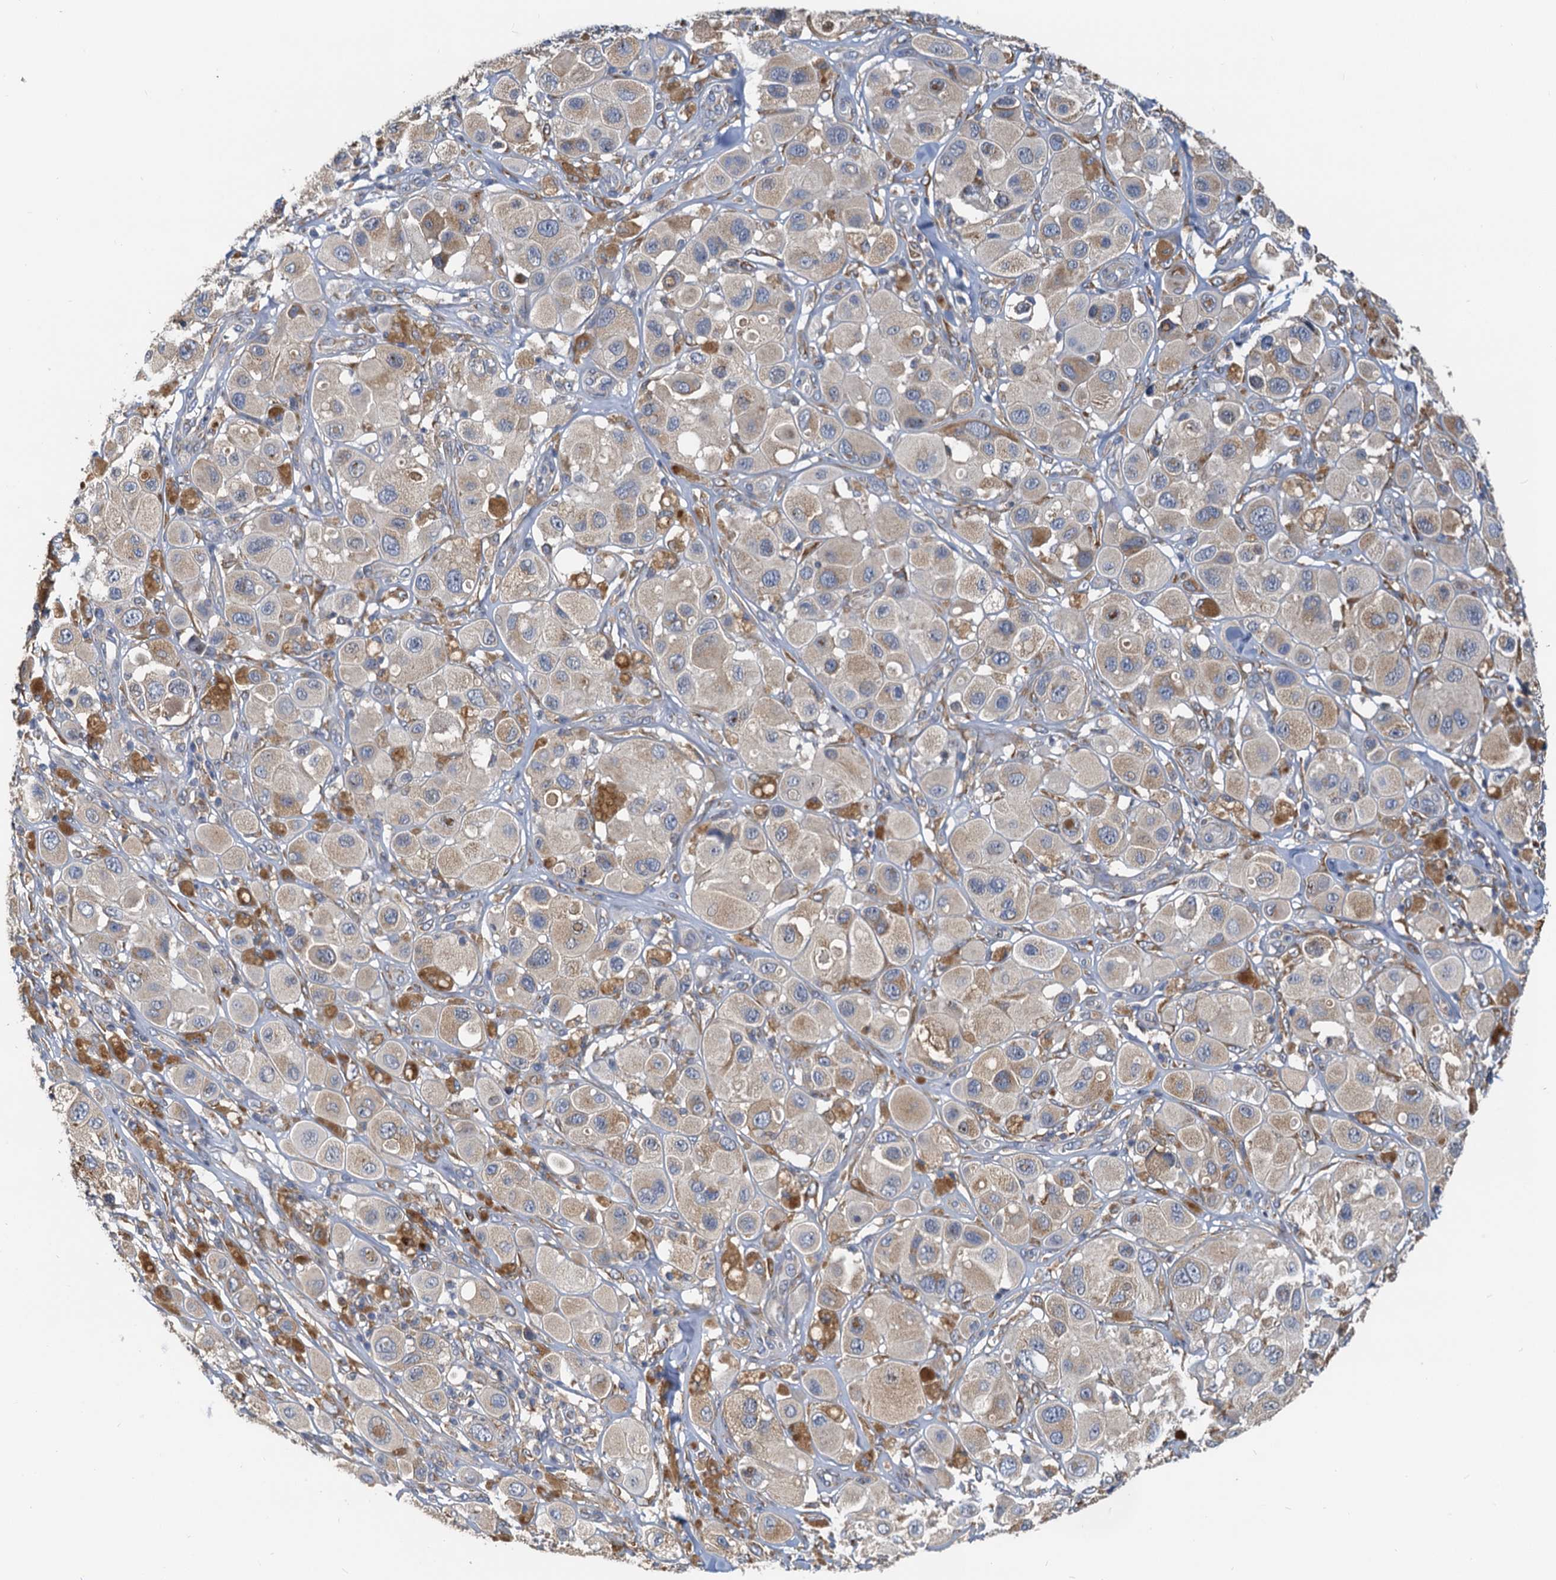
{"staining": {"intensity": "moderate", "quantity": "<25%", "location": "cytoplasmic/membranous"}, "tissue": "melanoma", "cell_type": "Tumor cells", "image_type": "cancer", "snomed": [{"axis": "morphology", "description": "Malignant melanoma, Metastatic site"}, {"axis": "topography", "description": "Skin"}], "caption": "Melanoma stained for a protein demonstrates moderate cytoplasmic/membranous positivity in tumor cells.", "gene": "NKAPD1", "patient": {"sex": "male", "age": 41}}